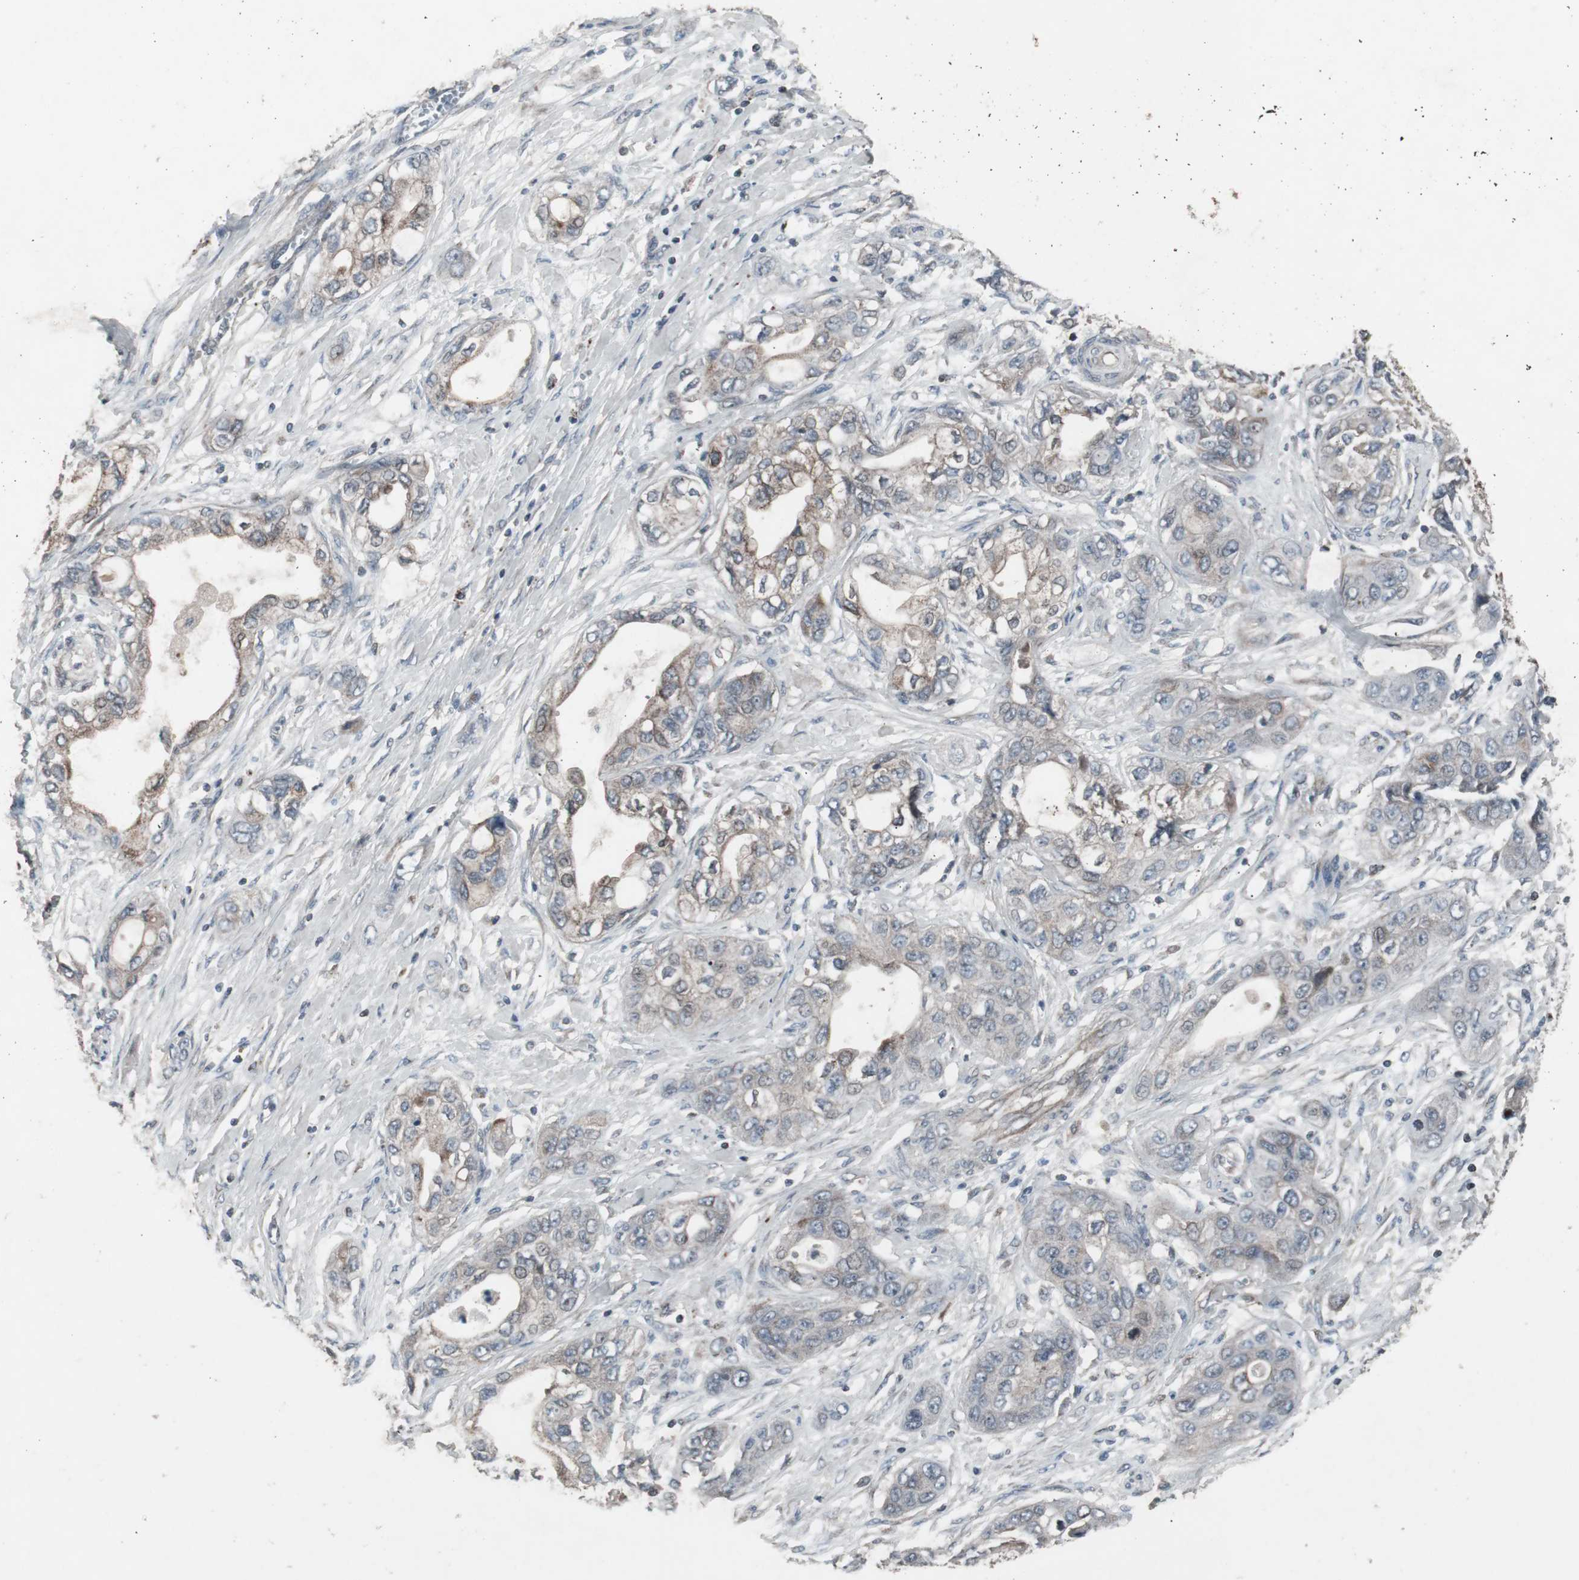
{"staining": {"intensity": "weak", "quantity": "<25%", "location": "cytoplasmic/membranous"}, "tissue": "pancreatic cancer", "cell_type": "Tumor cells", "image_type": "cancer", "snomed": [{"axis": "morphology", "description": "Adenocarcinoma, NOS"}, {"axis": "topography", "description": "Pancreas"}], "caption": "An immunohistochemistry (IHC) micrograph of pancreatic adenocarcinoma is shown. There is no staining in tumor cells of pancreatic adenocarcinoma.", "gene": "SSTR2", "patient": {"sex": "female", "age": 70}}